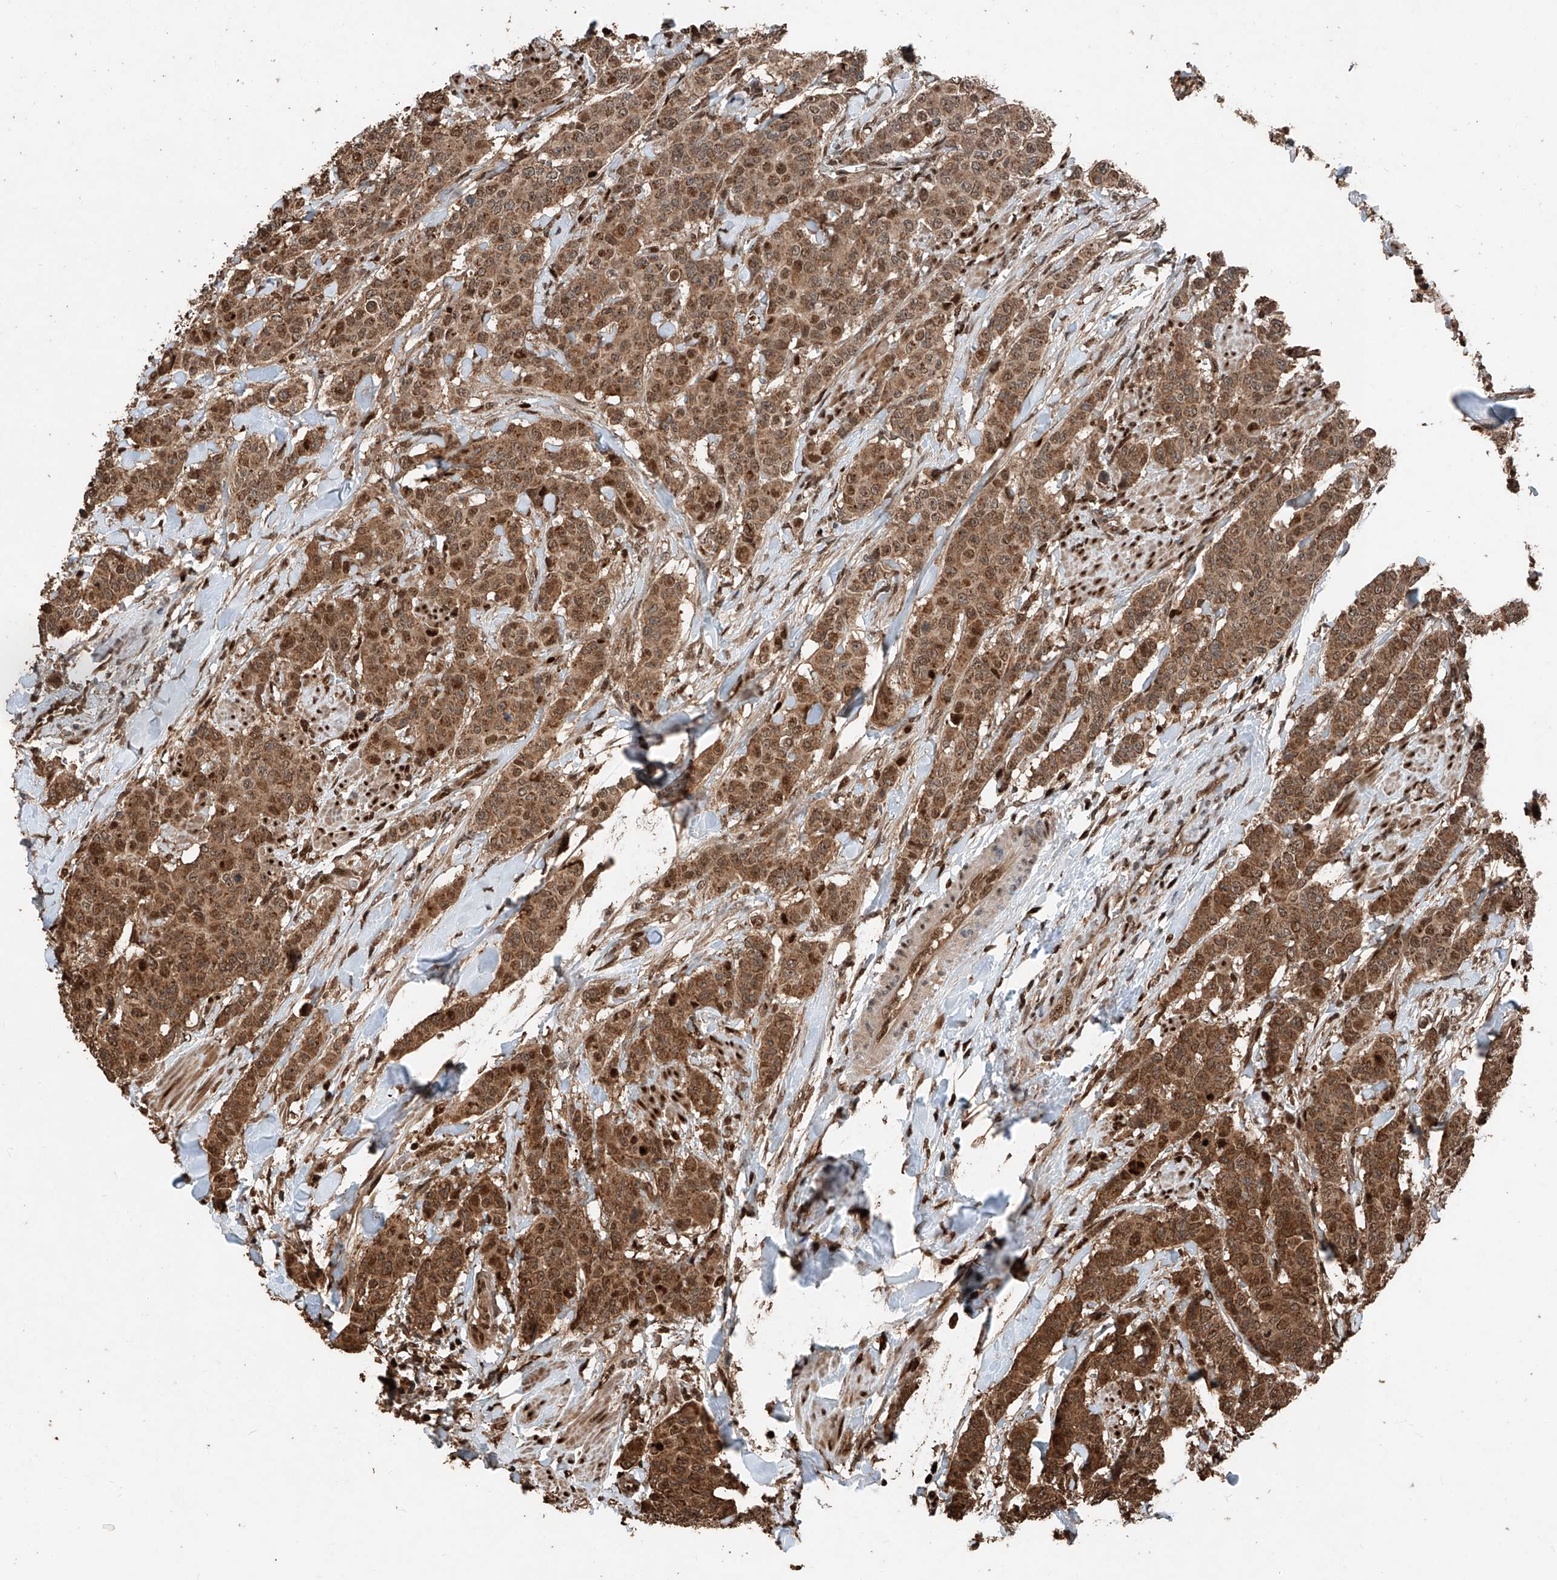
{"staining": {"intensity": "moderate", "quantity": ">75%", "location": "cytoplasmic/membranous,nuclear"}, "tissue": "breast cancer", "cell_type": "Tumor cells", "image_type": "cancer", "snomed": [{"axis": "morphology", "description": "Duct carcinoma"}, {"axis": "topography", "description": "Breast"}], "caption": "A medium amount of moderate cytoplasmic/membranous and nuclear expression is present in approximately >75% of tumor cells in breast cancer tissue.", "gene": "RMND1", "patient": {"sex": "female", "age": 40}}